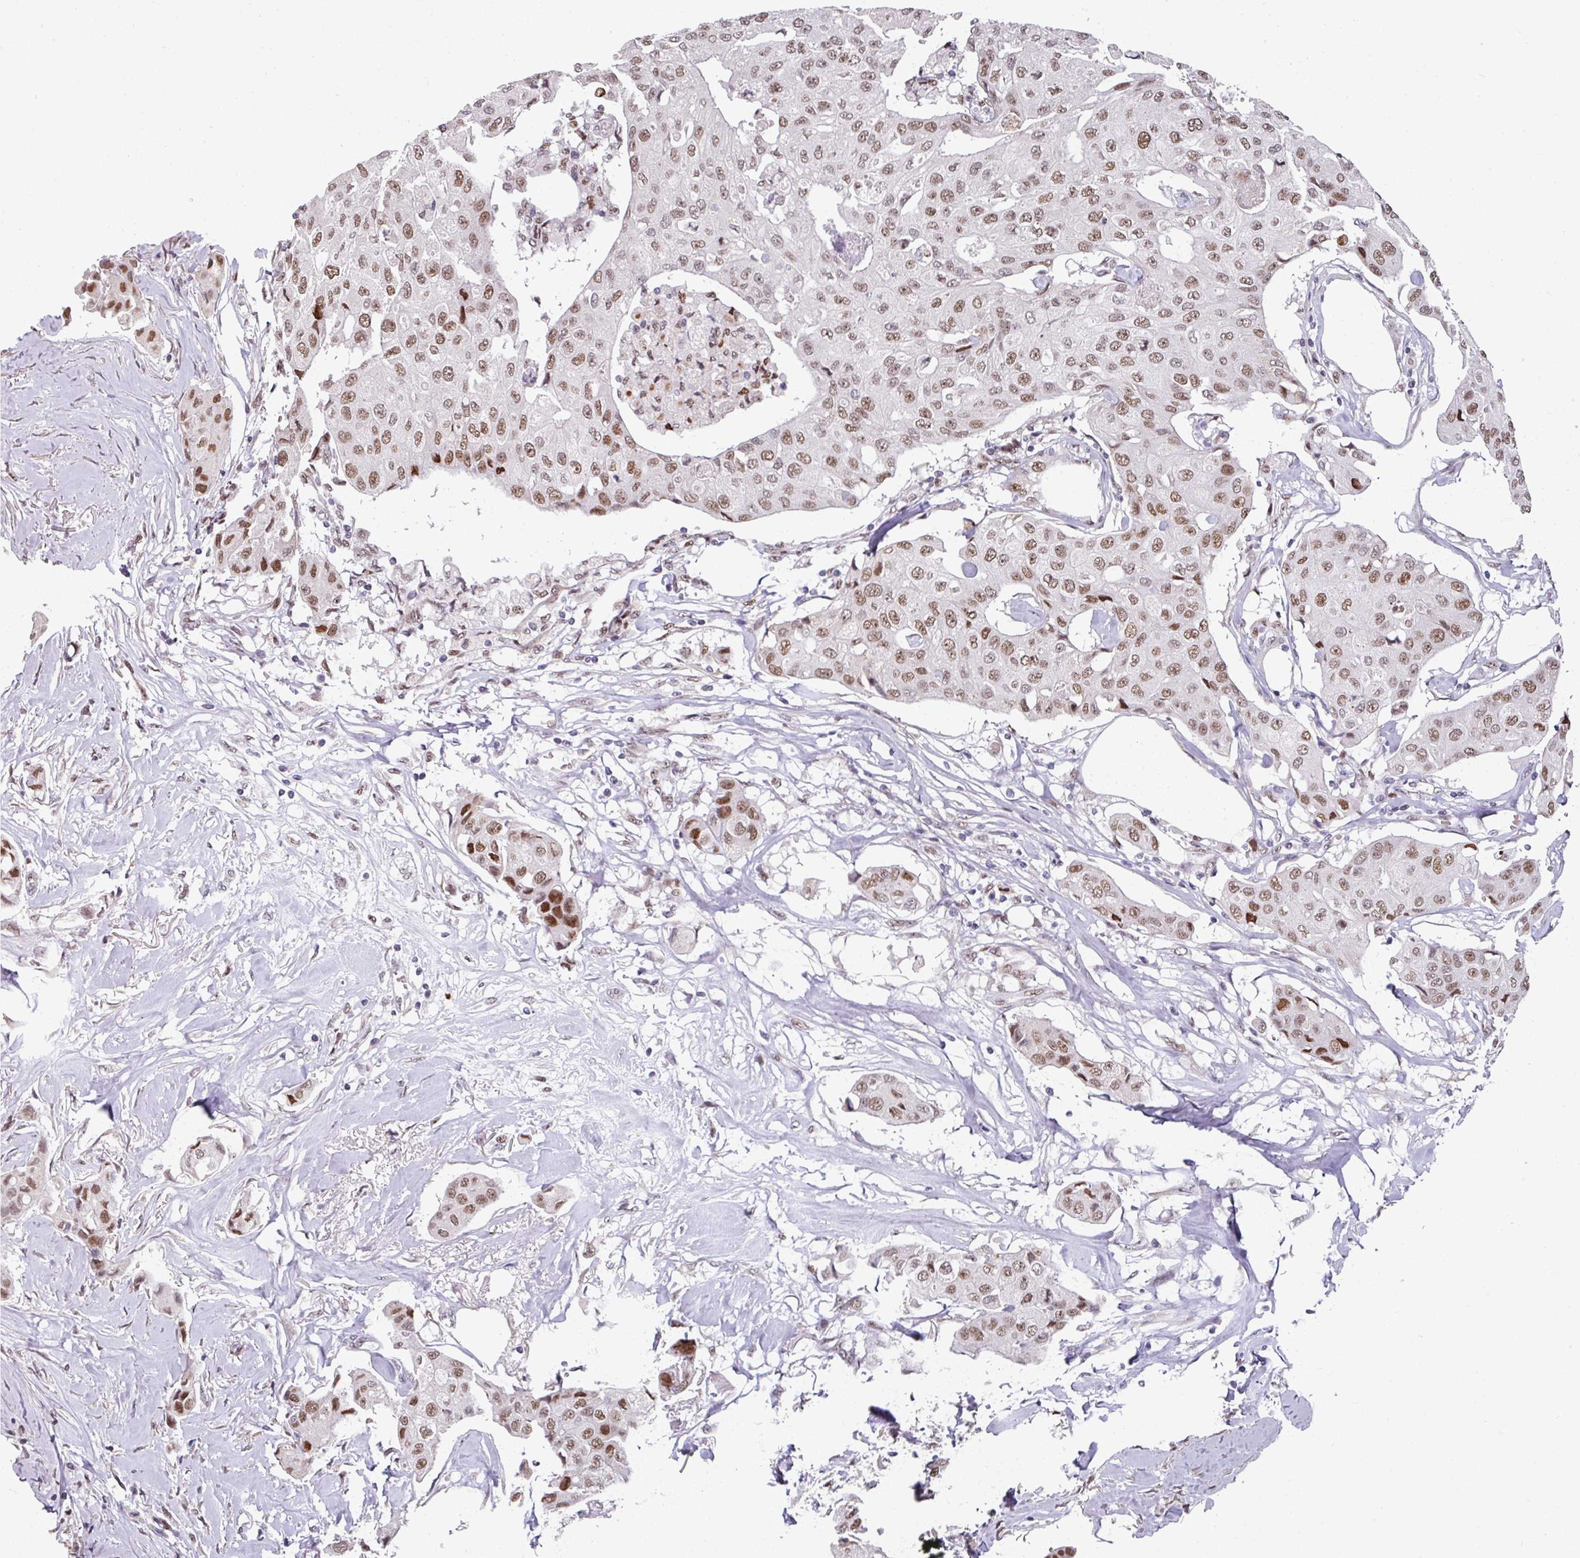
{"staining": {"intensity": "moderate", "quantity": ">75%", "location": "nuclear"}, "tissue": "breast cancer", "cell_type": "Tumor cells", "image_type": "cancer", "snomed": [{"axis": "morphology", "description": "Duct carcinoma"}, {"axis": "topography", "description": "Breast"}], "caption": "Human breast cancer stained with a brown dye reveals moderate nuclear positive expression in about >75% of tumor cells.", "gene": "RAD50", "patient": {"sex": "female", "age": 80}}